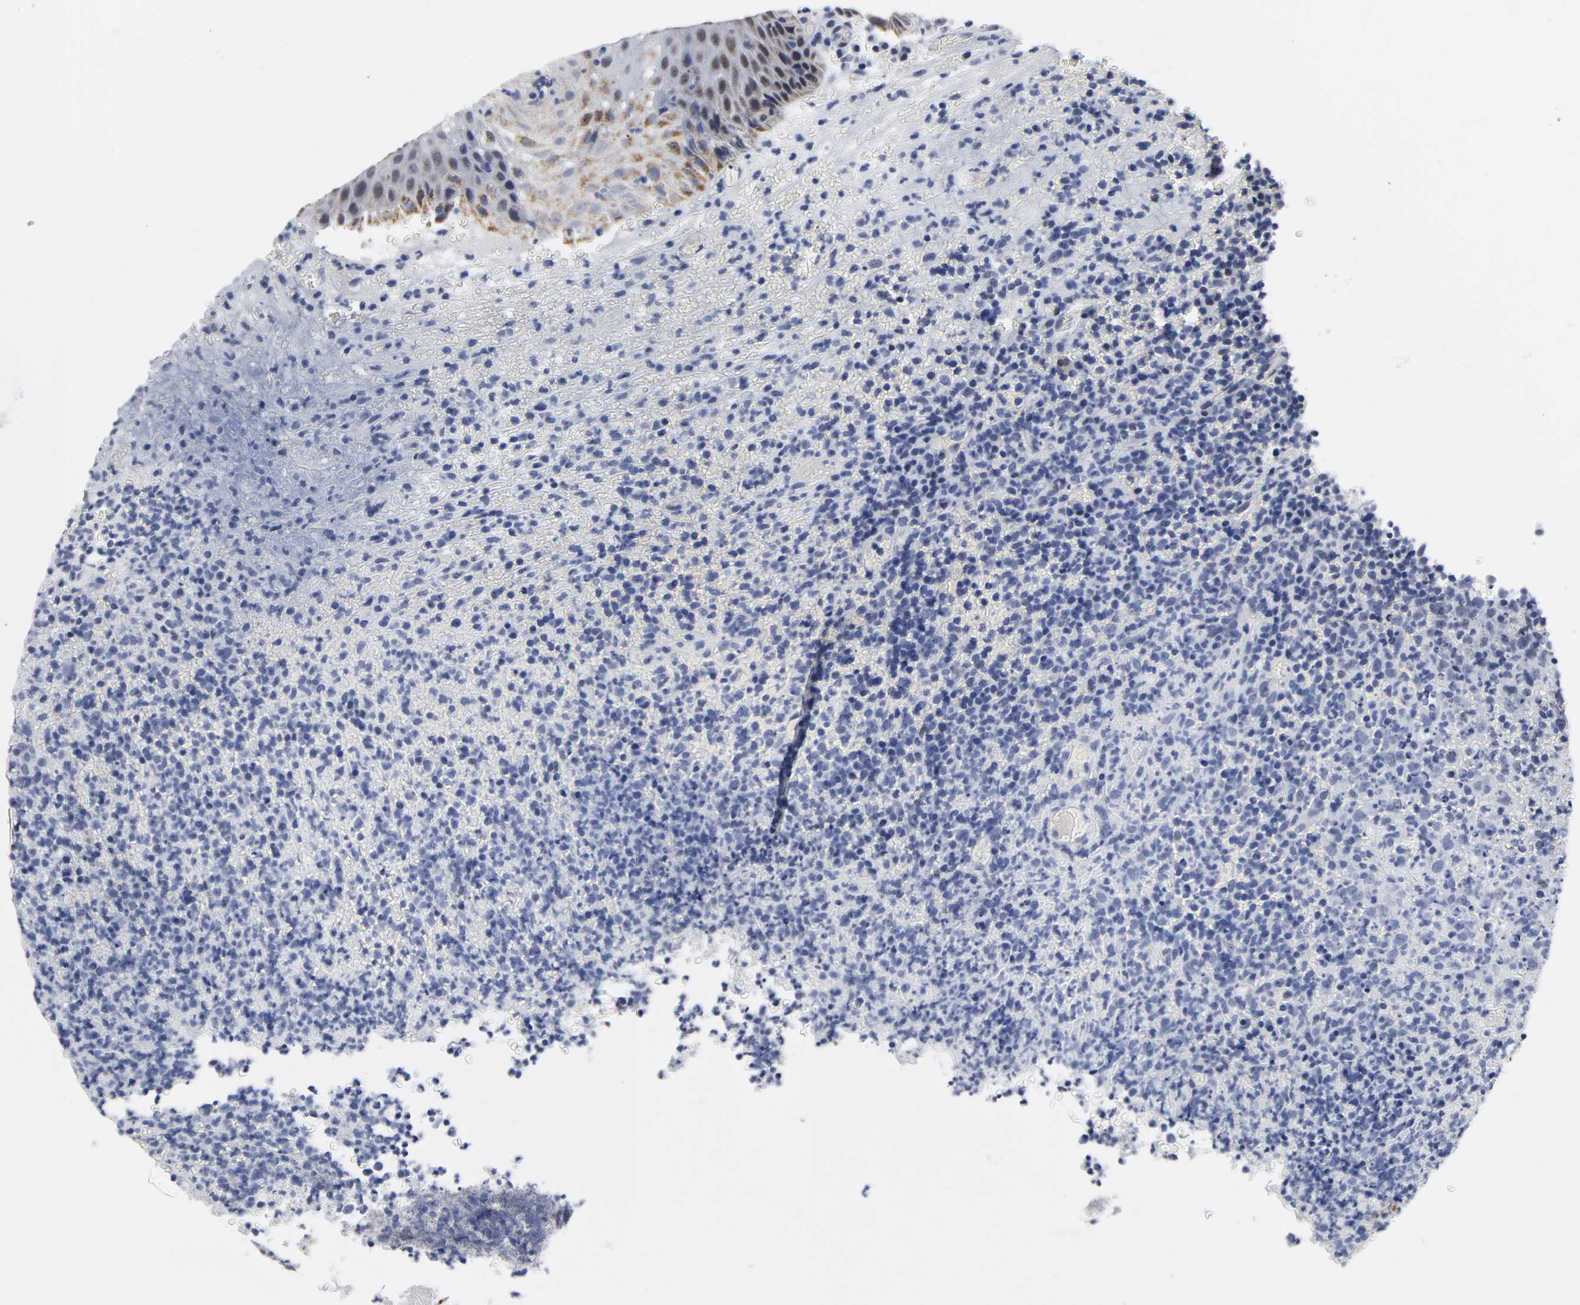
{"staining": {"intensity": "negative", "quantity": "none", "location": "none"}, "tissue": "lymphoma", "cell_type": "Tumor cells", "image_type": "cancer", "snomed": [{"axis": "morphology", "description": "Malignant lymphoma, non-Hodgkin's type, High grade"}, {"axis": "topography", "description": "Tonsil"}], "caption": "High magnification brightfield microscopy of malignant lymphoma, non-Hodgkin's type (high-grade) stained with DAB (brown) and counterstained with hematoxylin (blue): tumor cells show no significant expression. (Immunohistochemistry (ihc), brightfield microscopy, high magnification).", "gene": "GRHL2", "patient": {"sex": "female", "age": 36}}